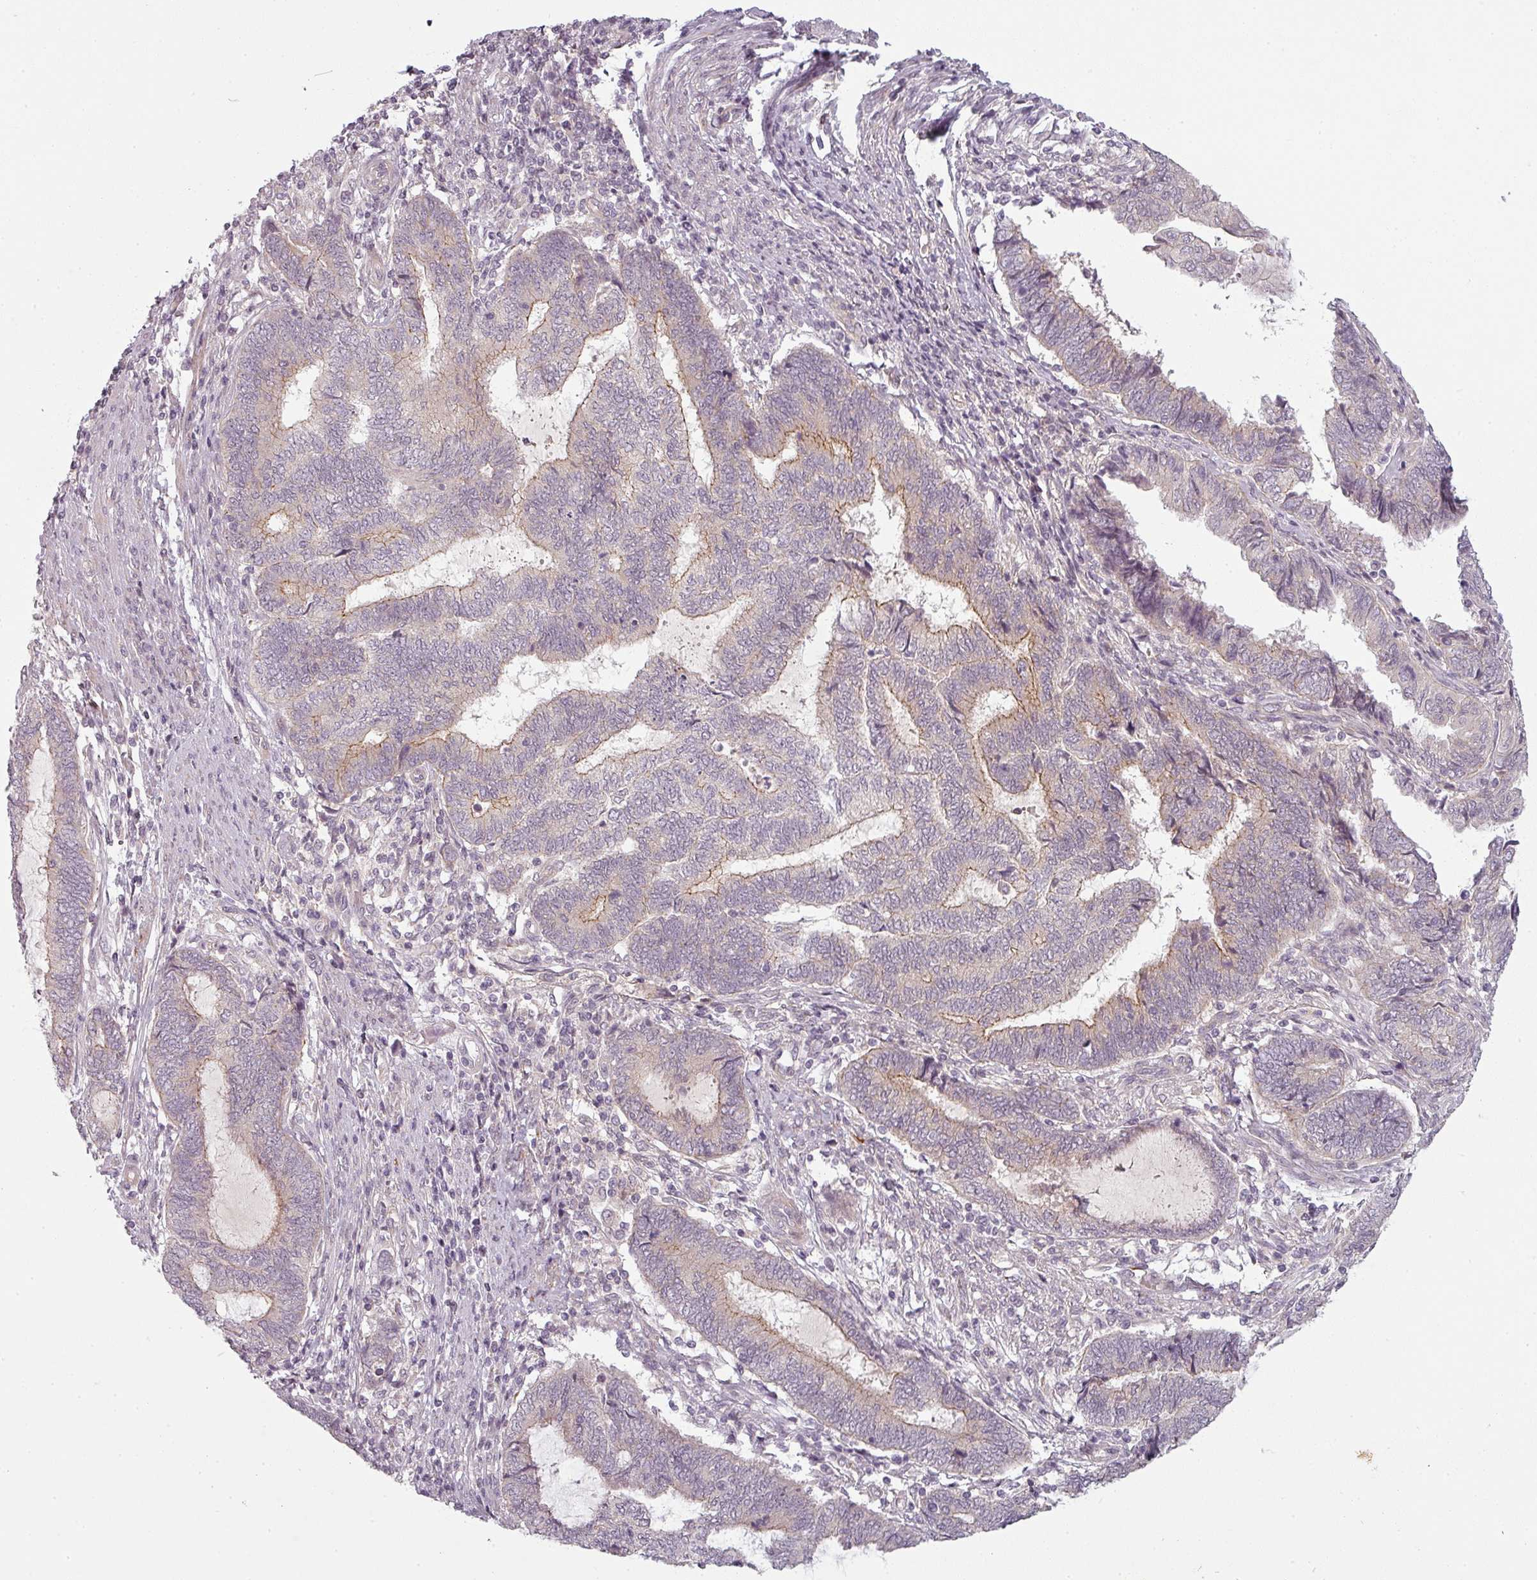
{"staining": {"intensity": "weak", "quantity": "25%-75%", "location": "cytoplasmic/membranous"}, "tissue": "endometrial cancer", "cell_type": "Tumor cells", "image_type": "cancer", "snomed": [{"axis": "morphology", "description": "Adenocarcinoma, NOS"}, {"axis": "topography", "description": "Uterus"}, {"axis": "topography", "description": "Endometrium"}], "caption": "Weak cytoplasmic/membranous protein staining is appreciated in approximately 25%-75% of tumor cells in endometrial adenocarcinoma.", "gene": "SLC16A9", "patient": {"sex": "female", "age": 70}}